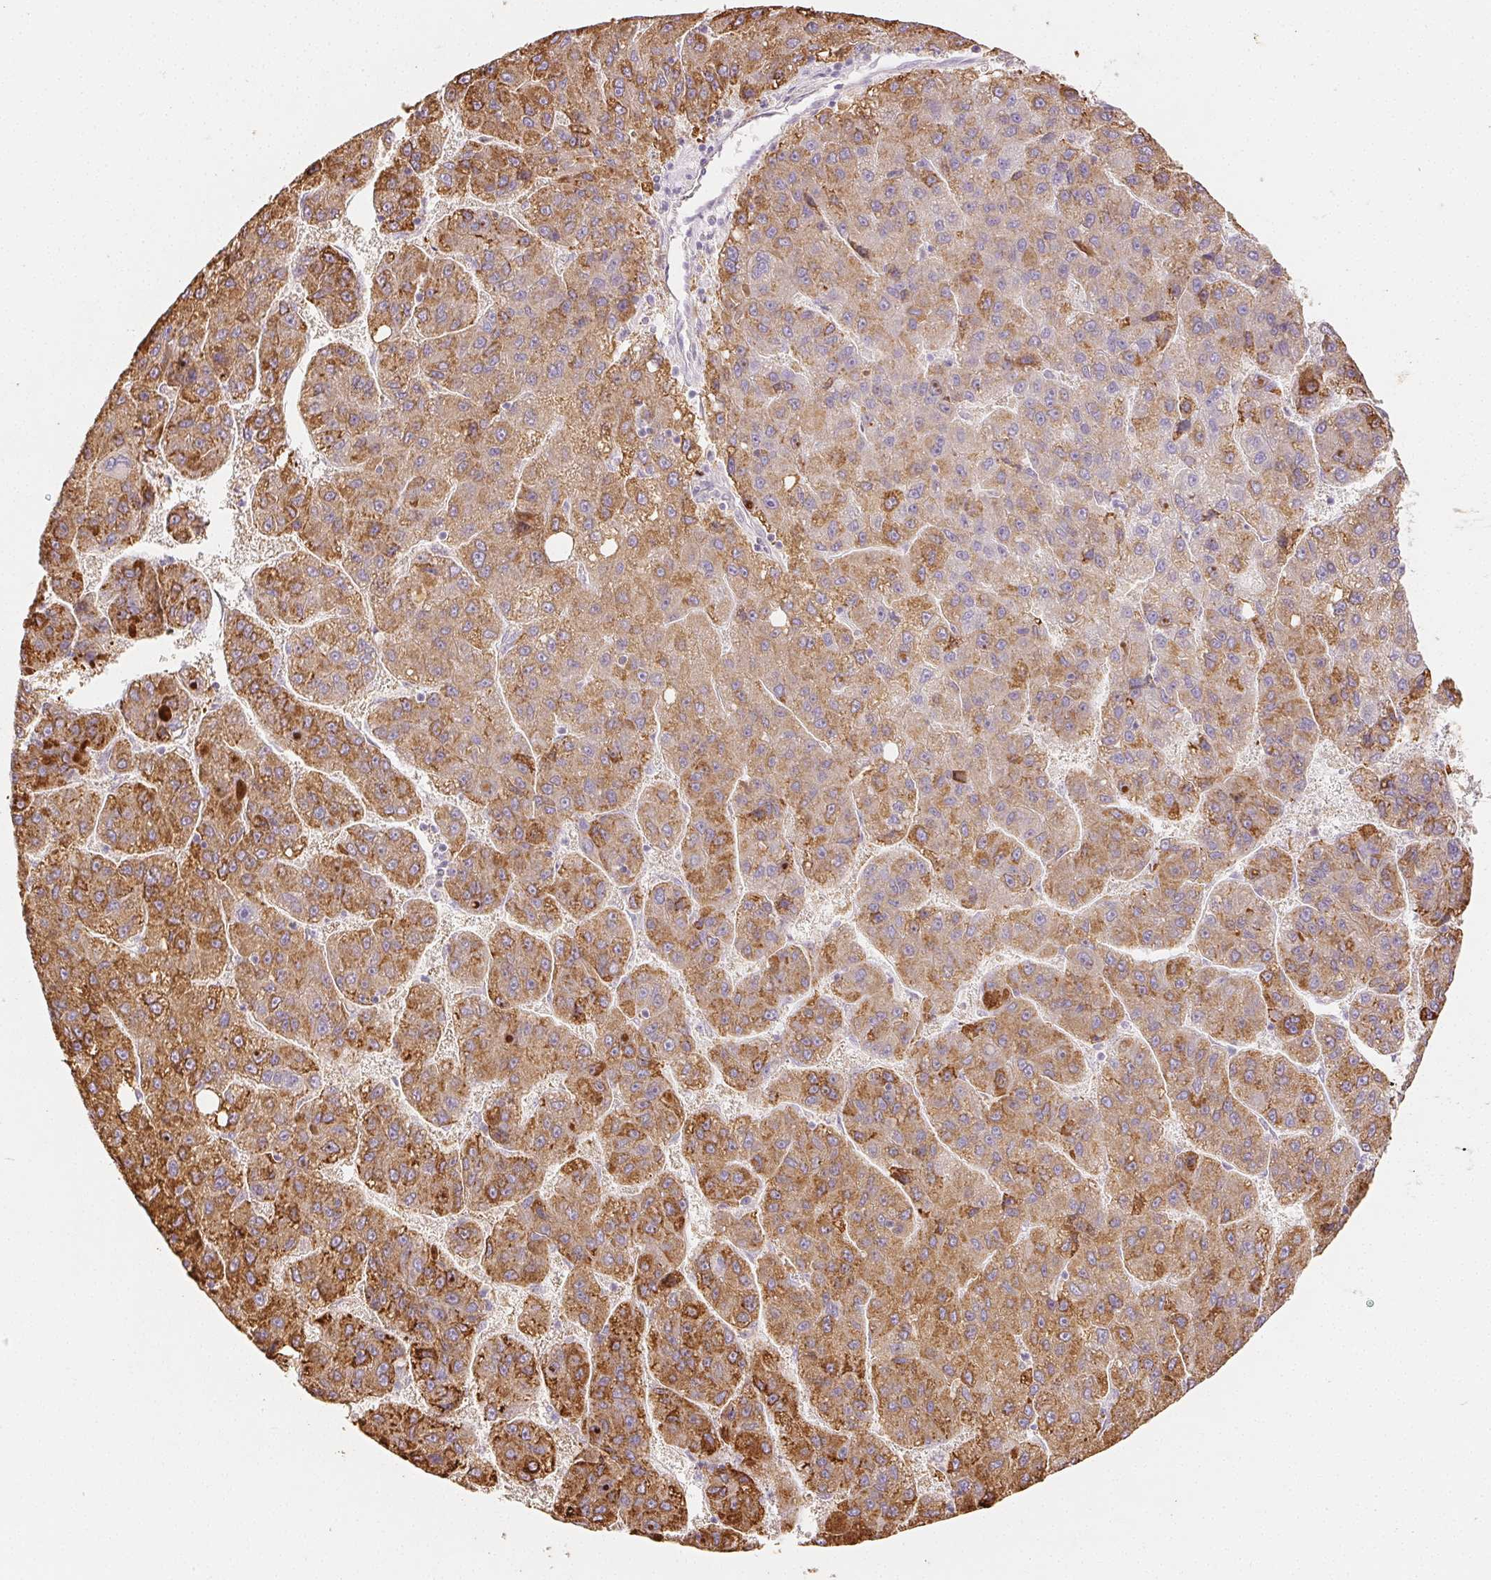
{"staining": {"intensity": "strong", "quantity": ">75%", "location": "cytoplasmic/membranous"}, "tissue": "liver cancer", "cell_type": "Tumor cells", "image_type": "cancer", "snomed": [{"axis": "morphology", "description": "Carcinoma, Hepatocellular, NOS"}, {"axis": "topography", "description": "Liver"}], "caption": "Human liver hepatocellular carcinoma stained for a protein (brown) shows strong cytoplasmic/membranous positive positivity in about >75% of tumor cells.", "gene": "ACVR1B", "patient": {"sex": "female", "age": 82}}